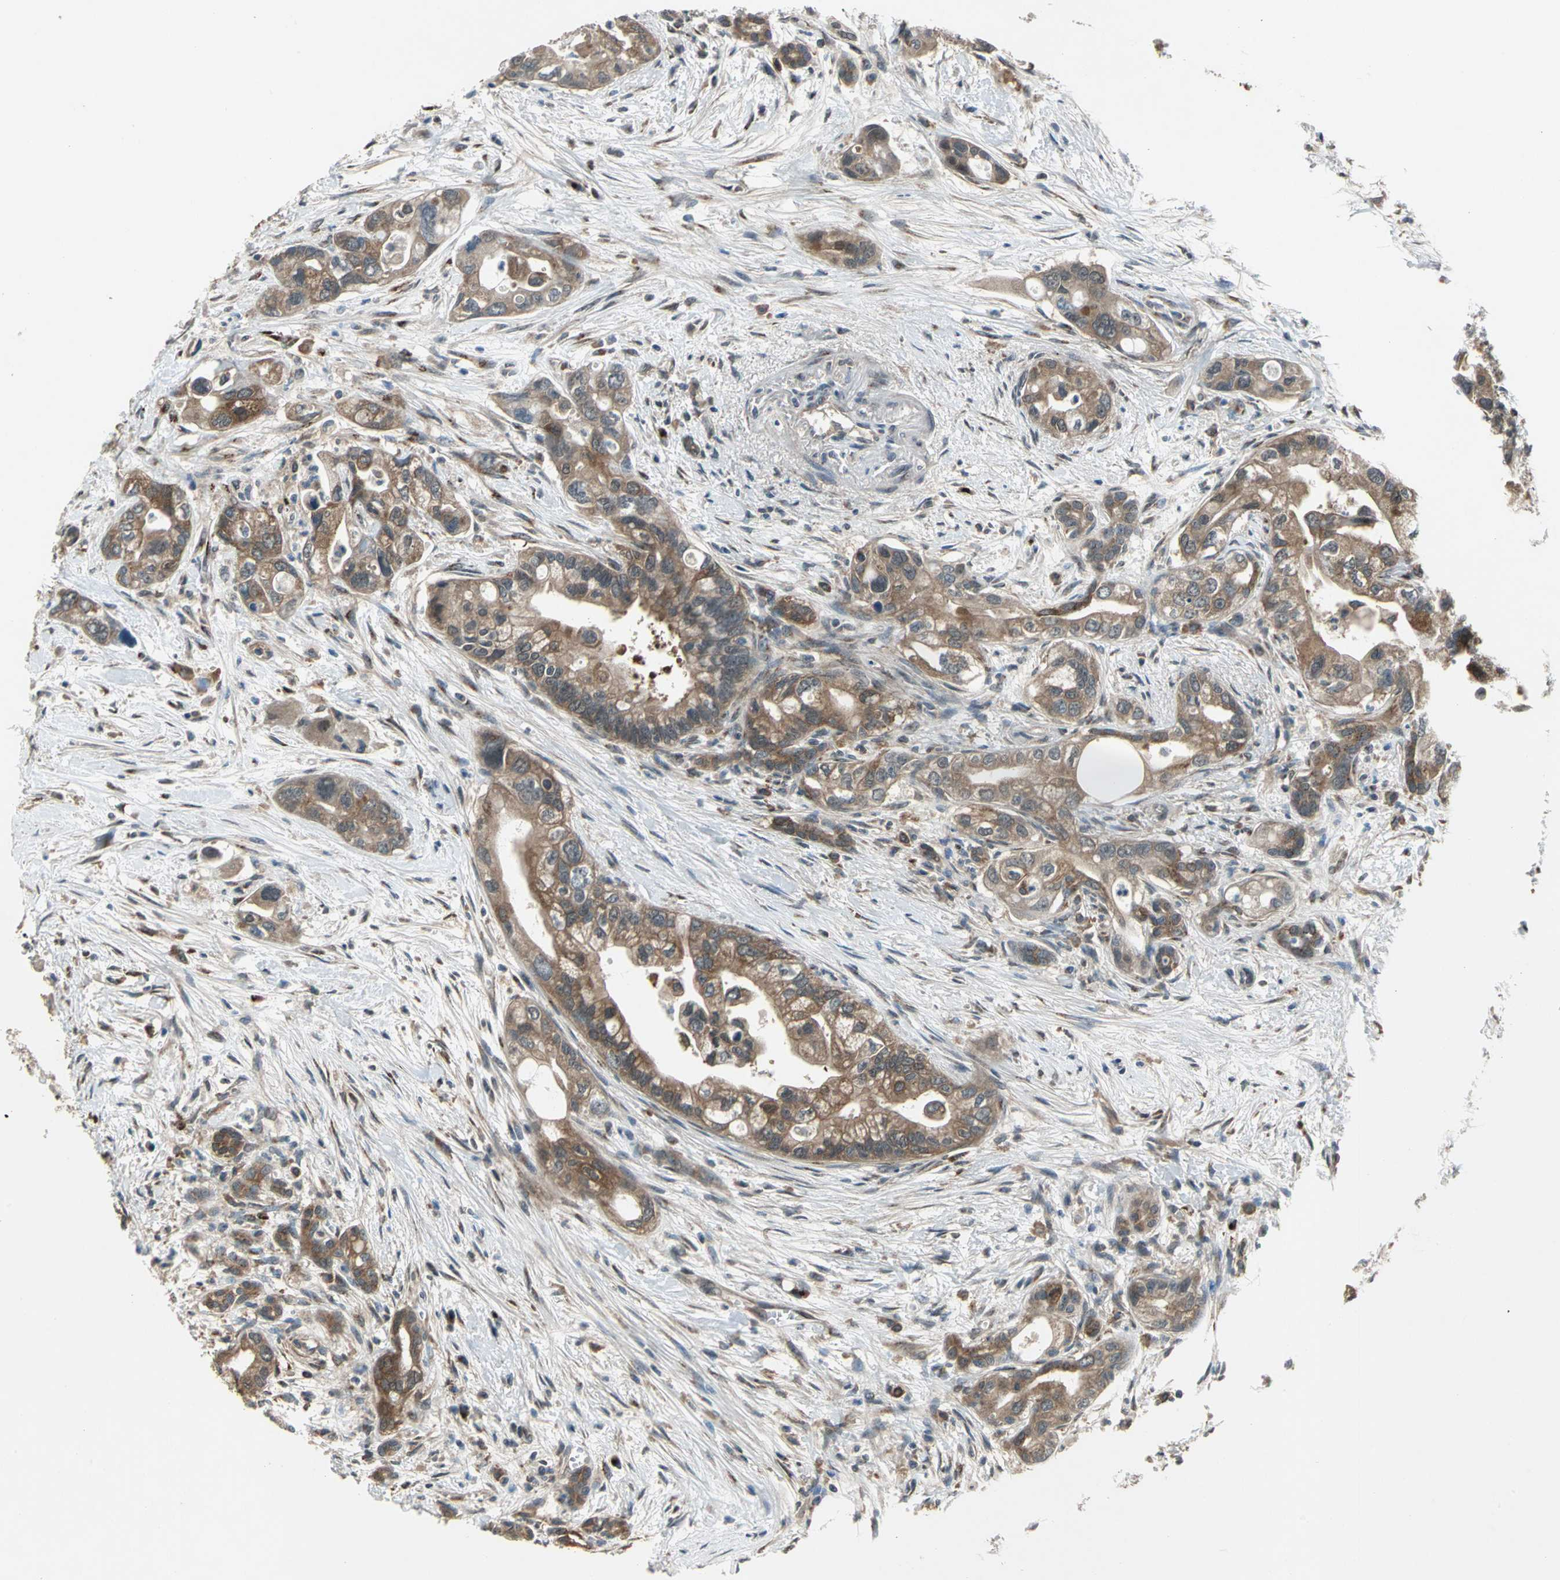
{"staining": {"intensity": "moderate", "quantity": ">75%", "location": "cytoplasmic/membranous"}, "tissue": "pancreatic cancer", "cell_type": "Tumor cells", "image_type": "cancer", "snomed": [{"axis": "morphology", "description": "Adenocarcinoma, NOS"}, {"axis": "topography", "description": "Pancreas"}], "caption": "Immunohistochemical staining of human adenocarcinoma (pancreatic) reveals medium levels of moderate cytoplasmic/membranous staining in approximately >75% of tumor cells. (DAB IHC with brightfield microscopy, high magnification).", "gene": "NFKBIE", "patient": {"sex": "male", "age": 70}}